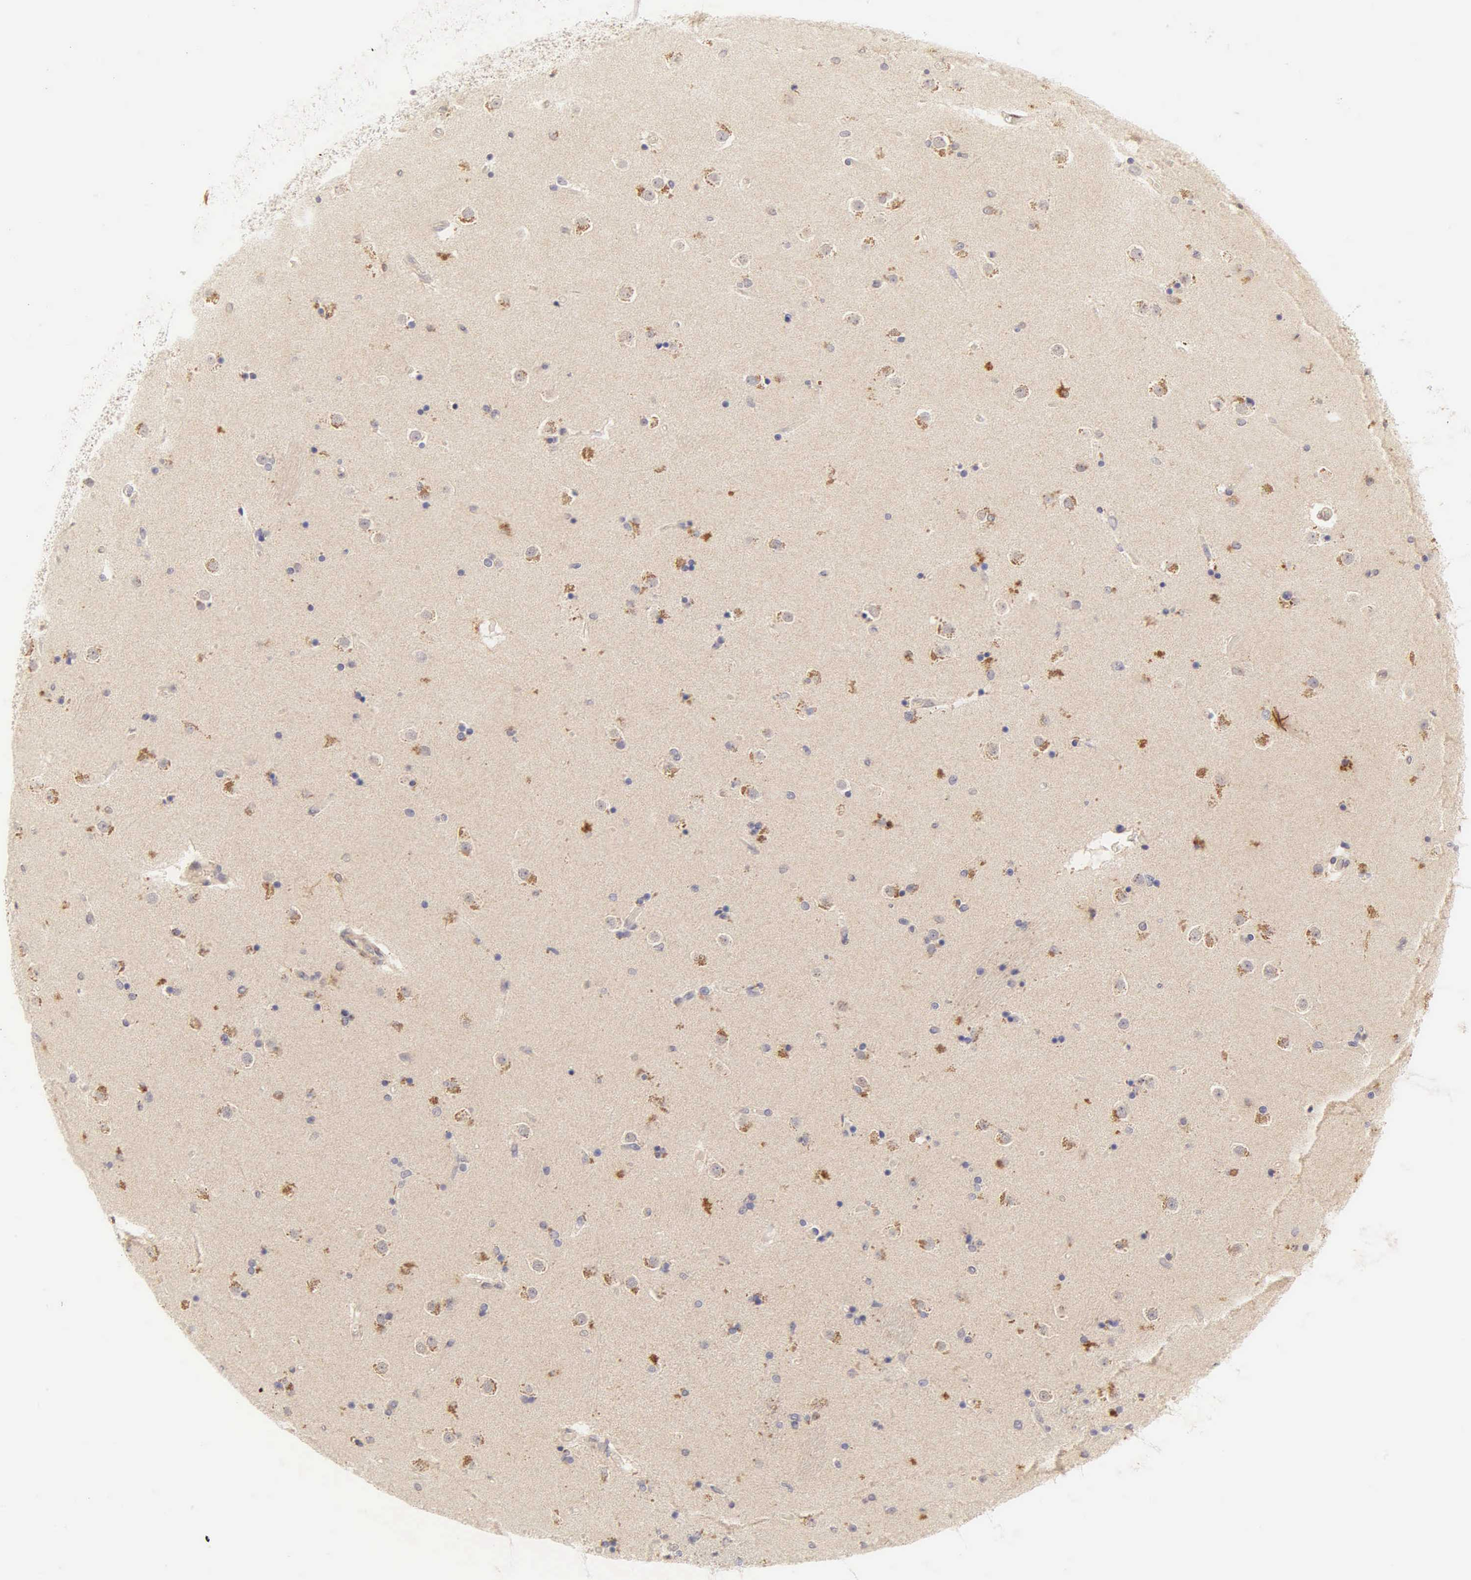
{"staining": {"intensity": "weak", "quantity": "25%-75%", "location": "cytoplasmic/membranous"}, "tissue": "caudate", "cell_type": "Glial cells", "image_type": "normal", "snomed": [{"axis": "morphology", "description": "Normal tissue, NOS"}, {"axis": "topography", "description": "Lateral ventricle wall"}], "caption": "IHC histopathology image of normal caudate: human caudate stained using immunohistochemistry shows low levels of weak protein expression localized specifically in the cytoplasmic/membranous of glial cells, appearing as a cytoplasmic/membranous brown color.", "gene": "CD1A", "patient": {"sex": "female", "age": 54}}